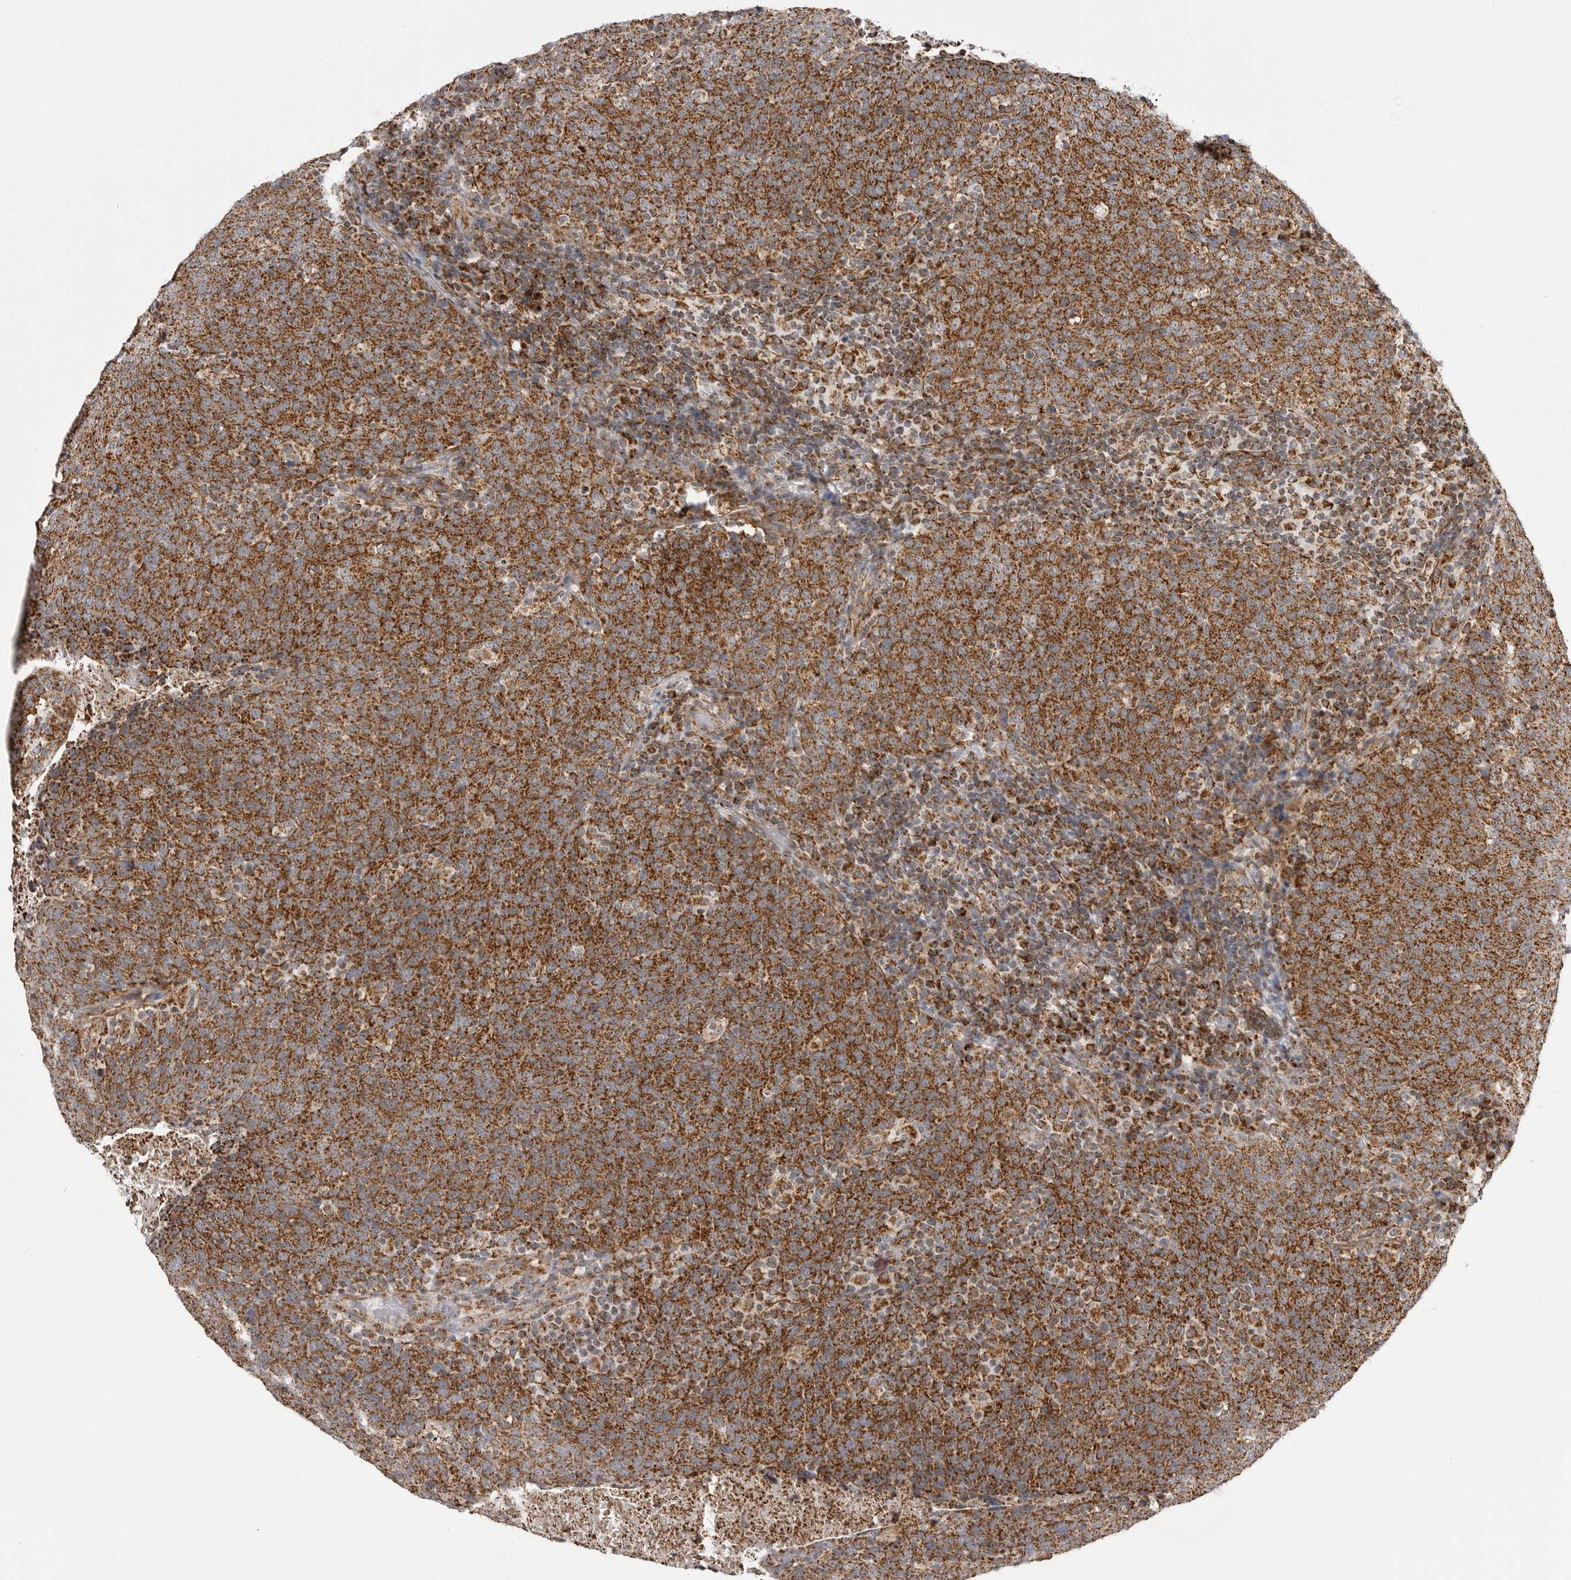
{"staining": {"intensity": "strong", "quantity": ">75%", "location": "cytoplasmic/membranous"}, "tissue": "head and neck cancer", "cell_type": "Tumor cells", "image_type": "cancer", "snomed": [{"axis": "morphology", "description": "Squamous cell carcinoma, NOS"}, {"axis": "morphology", "description": "Squamous cell carcinoma, metastatic, NOS"}, {"axis": "topography", "description": "Lymph node"}, {"axis": "topography", "description": "Head-Neck"}], "caption": "Tumor cells reveal high levels of strong cytoplasmic/membranous staining in approximately >75% of cells in human squamous cell carcinoma (head and neck).", "gene": "FH", "patient": {"sex": "male", "age": 62}}